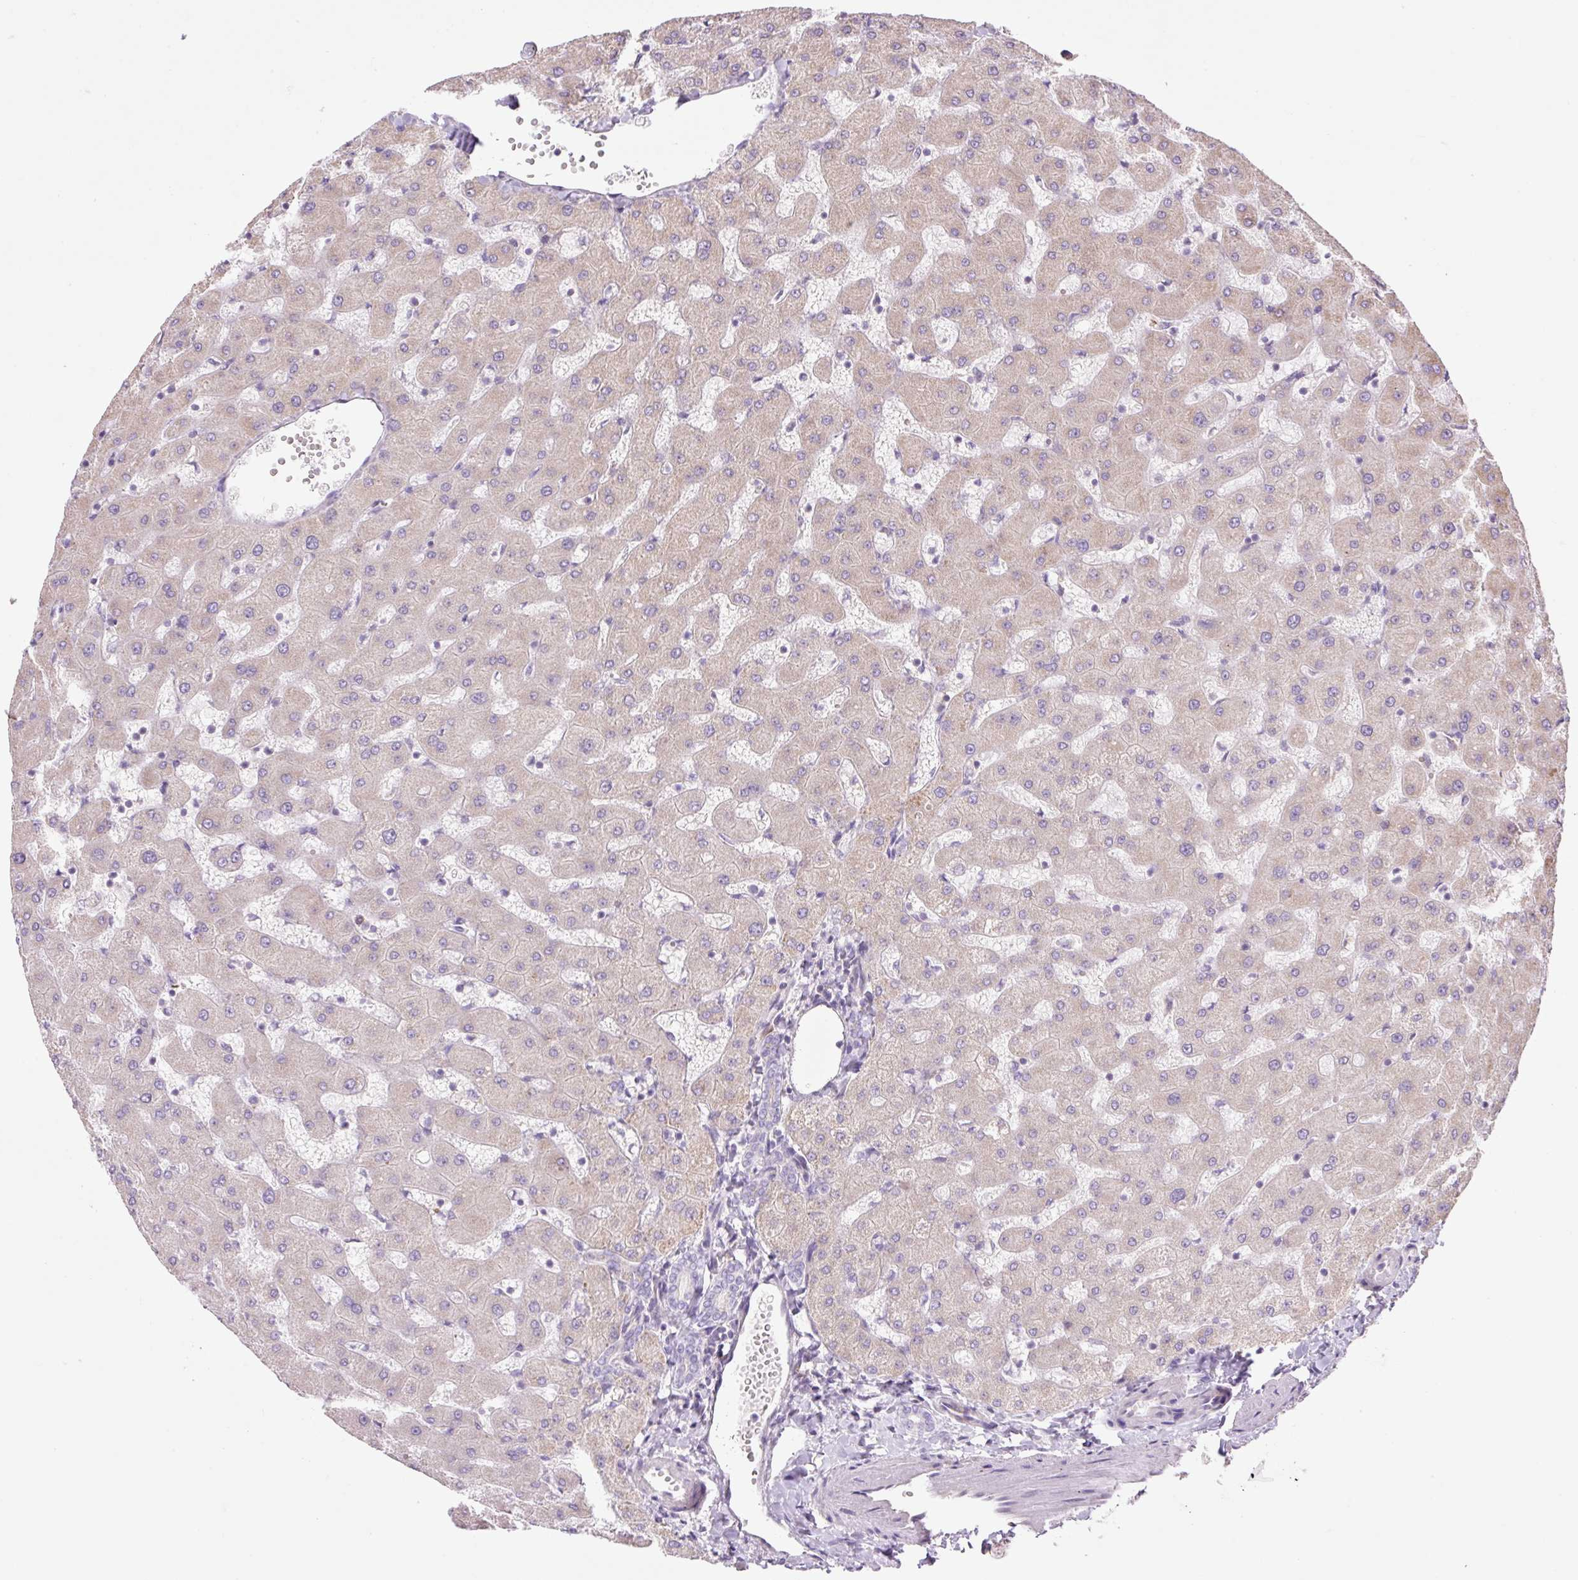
{"staining": {"intensity": "negative", "quantity": "none", "location": "none"}, "tissue": "liver", "cell_type": "Cholangiocytes", "image_type": "normal", "snomed": [{"axis": "morphology", "description": "Normal tissue, NOS"}, {"axis": "topography", "description": "Liver"}], "caption": "This histopathology image is of unremarkable liver stained with IHC to label a protein in brown with the nuclei are counter-stained blue. There is no expression in cholangiocytes.", "gene": "GRID2", "patient": {"sex": "female", "age": 63}}